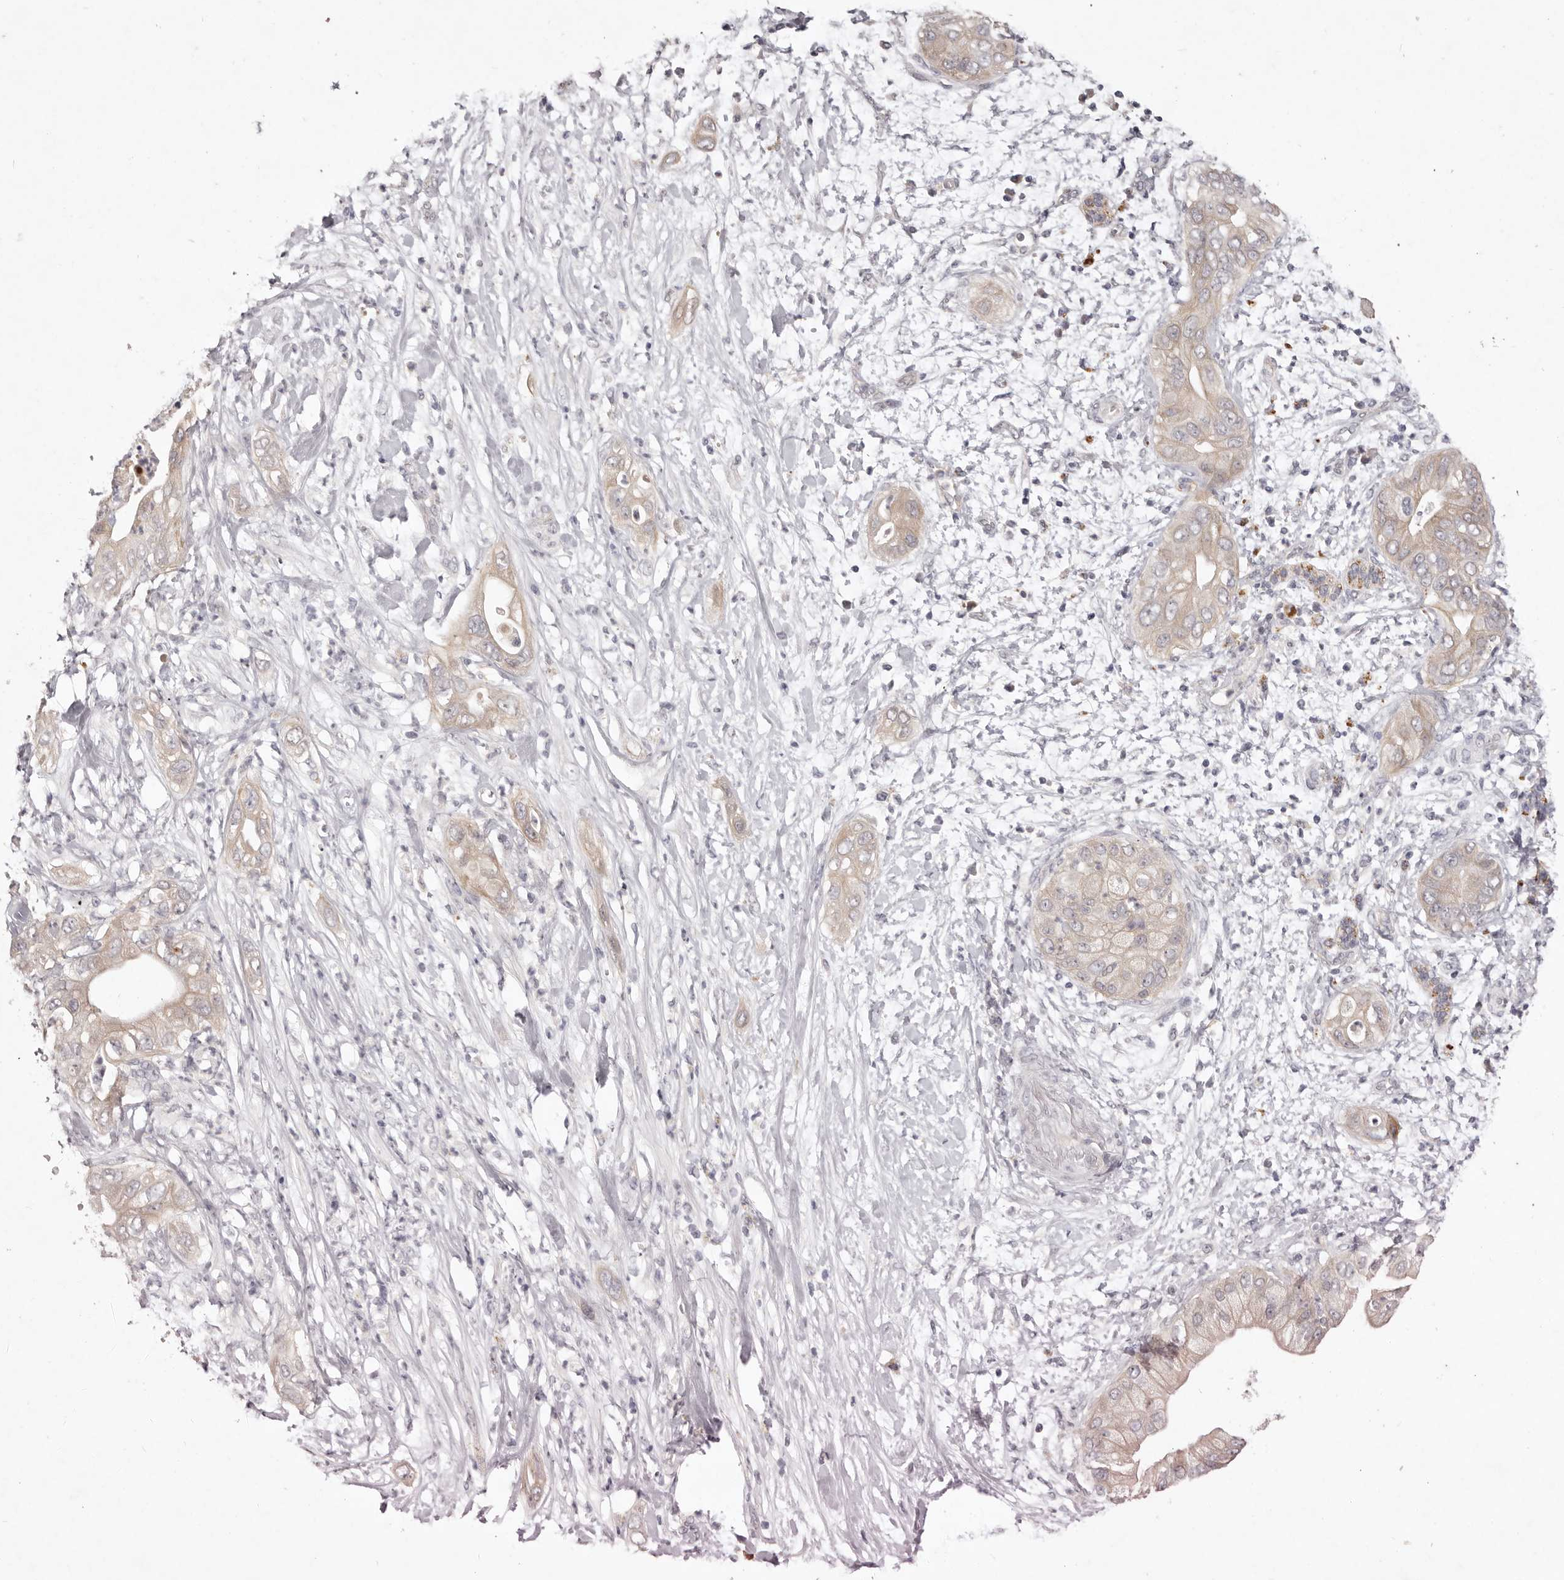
{"staining": {"intensity": "weak", "quantity": "25%-75%", "location": "cytoplasmic/membranous"}, "tissue": "pancreatic cancer", "cell_type": "Tumor cells", "image_type": "cancer", "snomed": [{"axis": "morphology", "description": "Adenocarcinoma, NOS"}, {"axis": "topography", "description": "Pancreas"}], "caption": "Brown immunohistochemical staining in pancreatic cancer displays weak cytoplasmic/membranous positivity in about 25%-75% of tumor cells.", "gene": "GARNL3", "patient": {"sex": "female", "age": 78}}